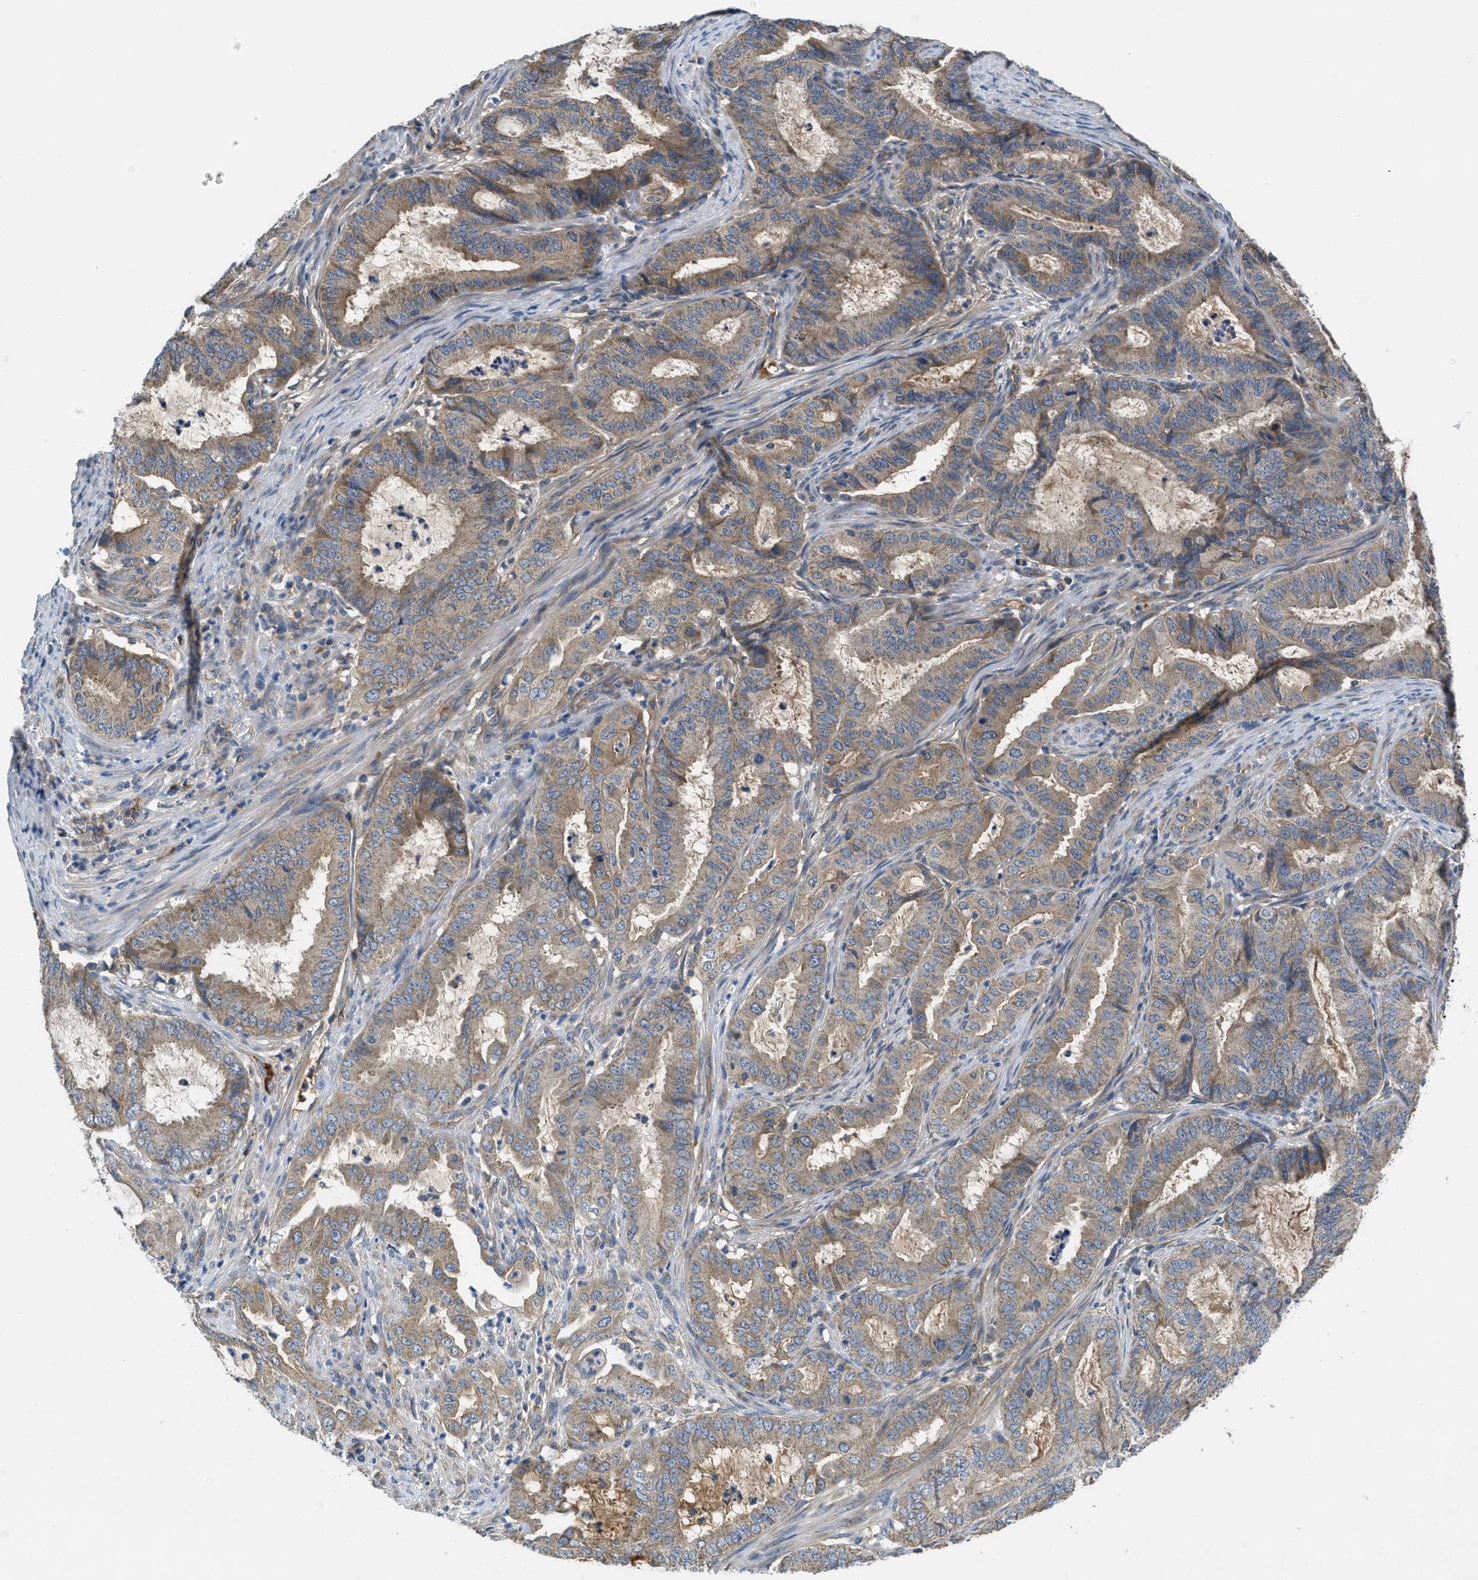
{"staining": {"intensity": "weak", "quantity": ">75%", "location": "cytoplasmic/membranous"}, "tissue": "endometrial cancer", "cell_type": "Tumor cells", "image_type": "cancer", "snomed": [{"axis": "morphology", "description": "Adenocarcinoma, NOS"}, {"axis": "topography", "description": "Endometrium"}], "caption": "This photomicrograph exhibits immunohistochemistry staining of human endometrial cancer, with low weak cytoplasmic/membranous positivity in about >75% of tumor cells.", "gene": "GALK1", "patient": {"sex": "female", "age": 70}}